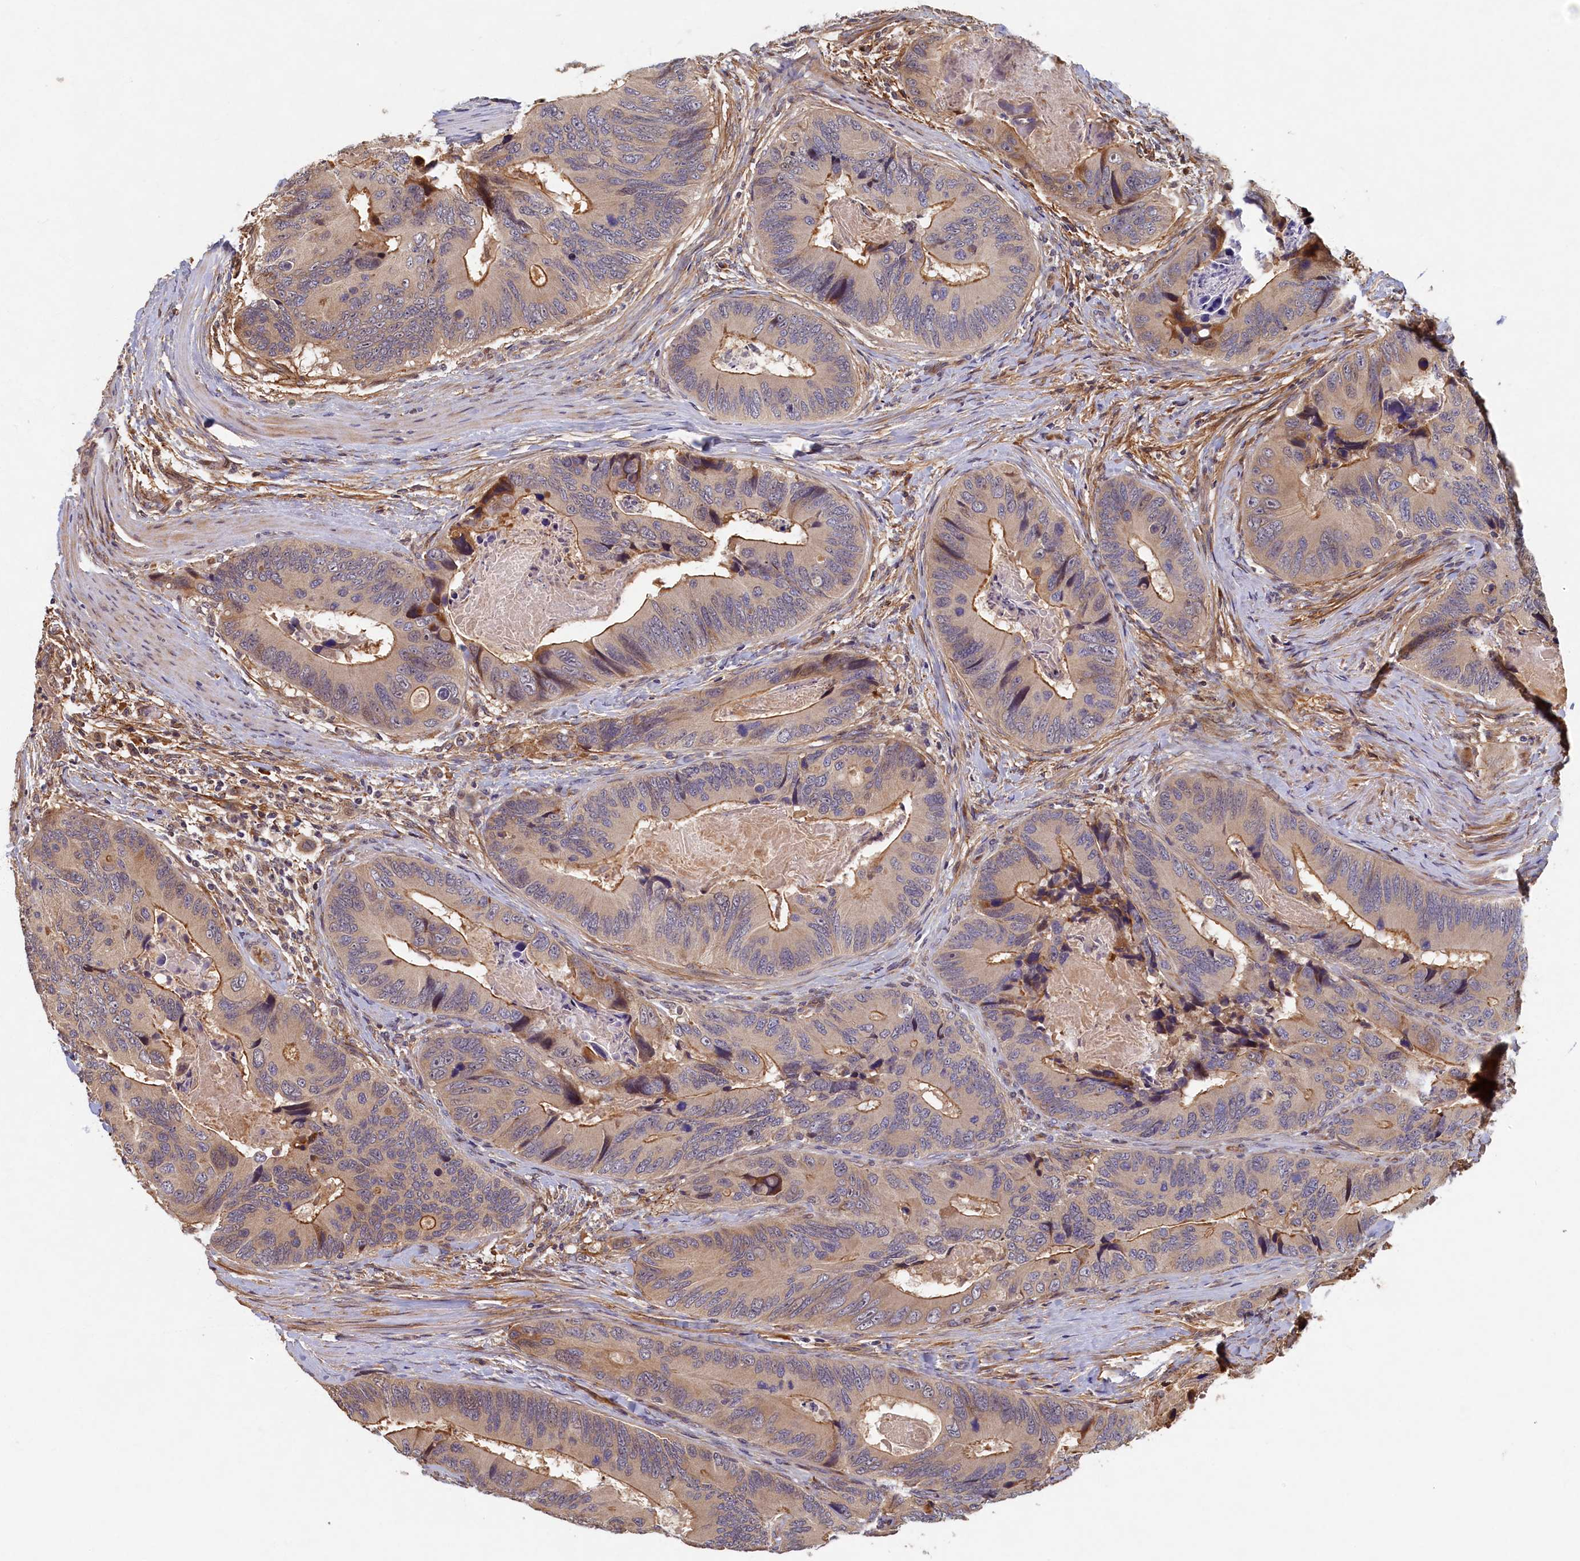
{"staining": {"intensity": "moderate", "quantity": "<25%", "location": "cytoplasmic/membranous"}, "tissue": "colorectal cancer", "cell_type": "Tumor cells", "image_type": "cancer", "snomed": [{"axis": "morphology", "description": "Adenocarcinoma, NOS"}, {"axis": "topography", "description": "Colon"}], "caption": "IHC (DAB) staining of human colorectal cancer demonstrates moderate cytoplasmic/membranous protein staining in about <25% of tumor cells.", "gene": "LCMT2", "patient": {"sex": "male", "age": 84}}